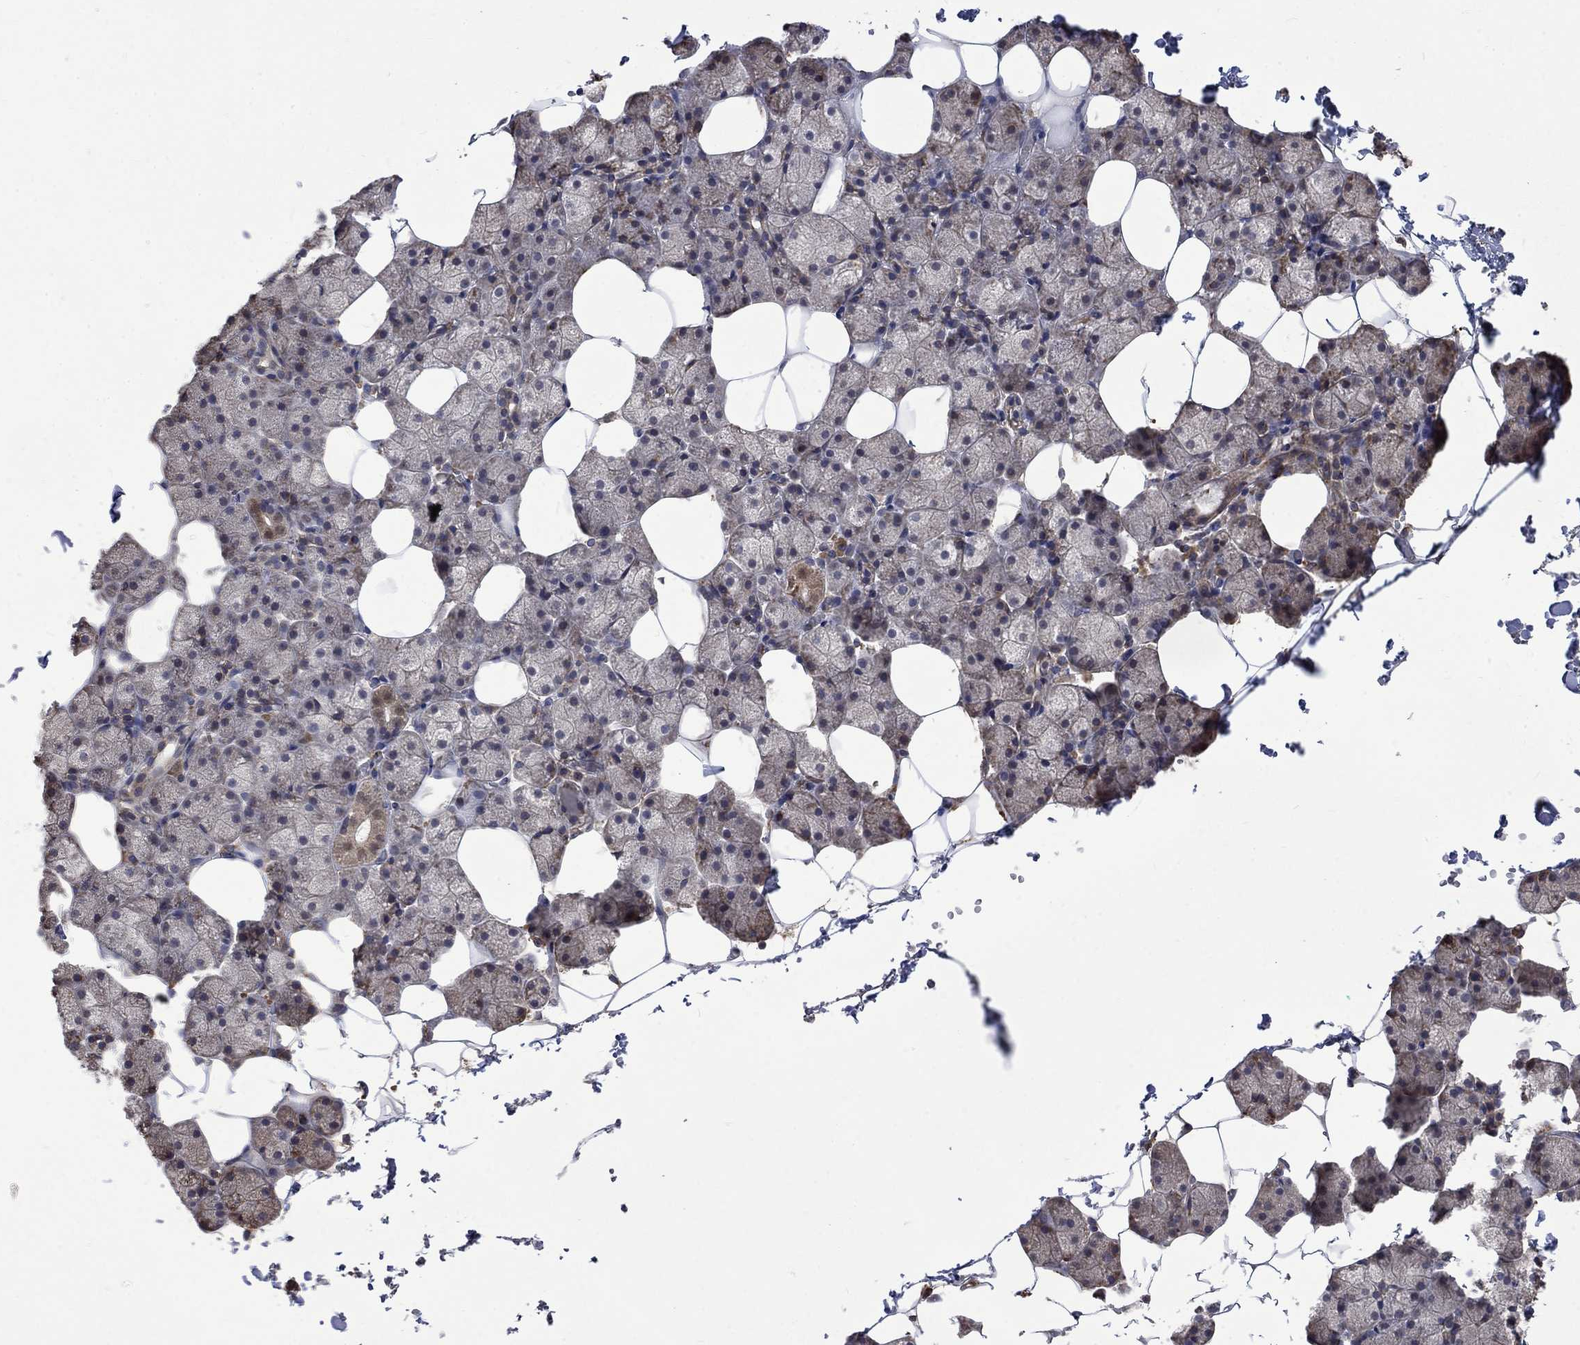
{"staining": {"intensity": "moderate", "quantity": "<25%", "location": "cytoplasmic/membranous"}, "tissue": "salivary gland", "cell_type": "Glandular cells", "image_type": "normal", "snomed": [{"axis": "morphology", "description": "Normal tissue, NOS"}, {"axis": "topography", "description": "Salivary gland"}], "caption": "Immunohistochemistry of normal salivary gland exhibits low levels of moderate cytoplasmic/membranous staining in approximately <25% of glandular cells. (IHC, brightfield microscopy, high magnification).", "gene": "ESRRA", "patient": {"sex": "male", "age": 38}}